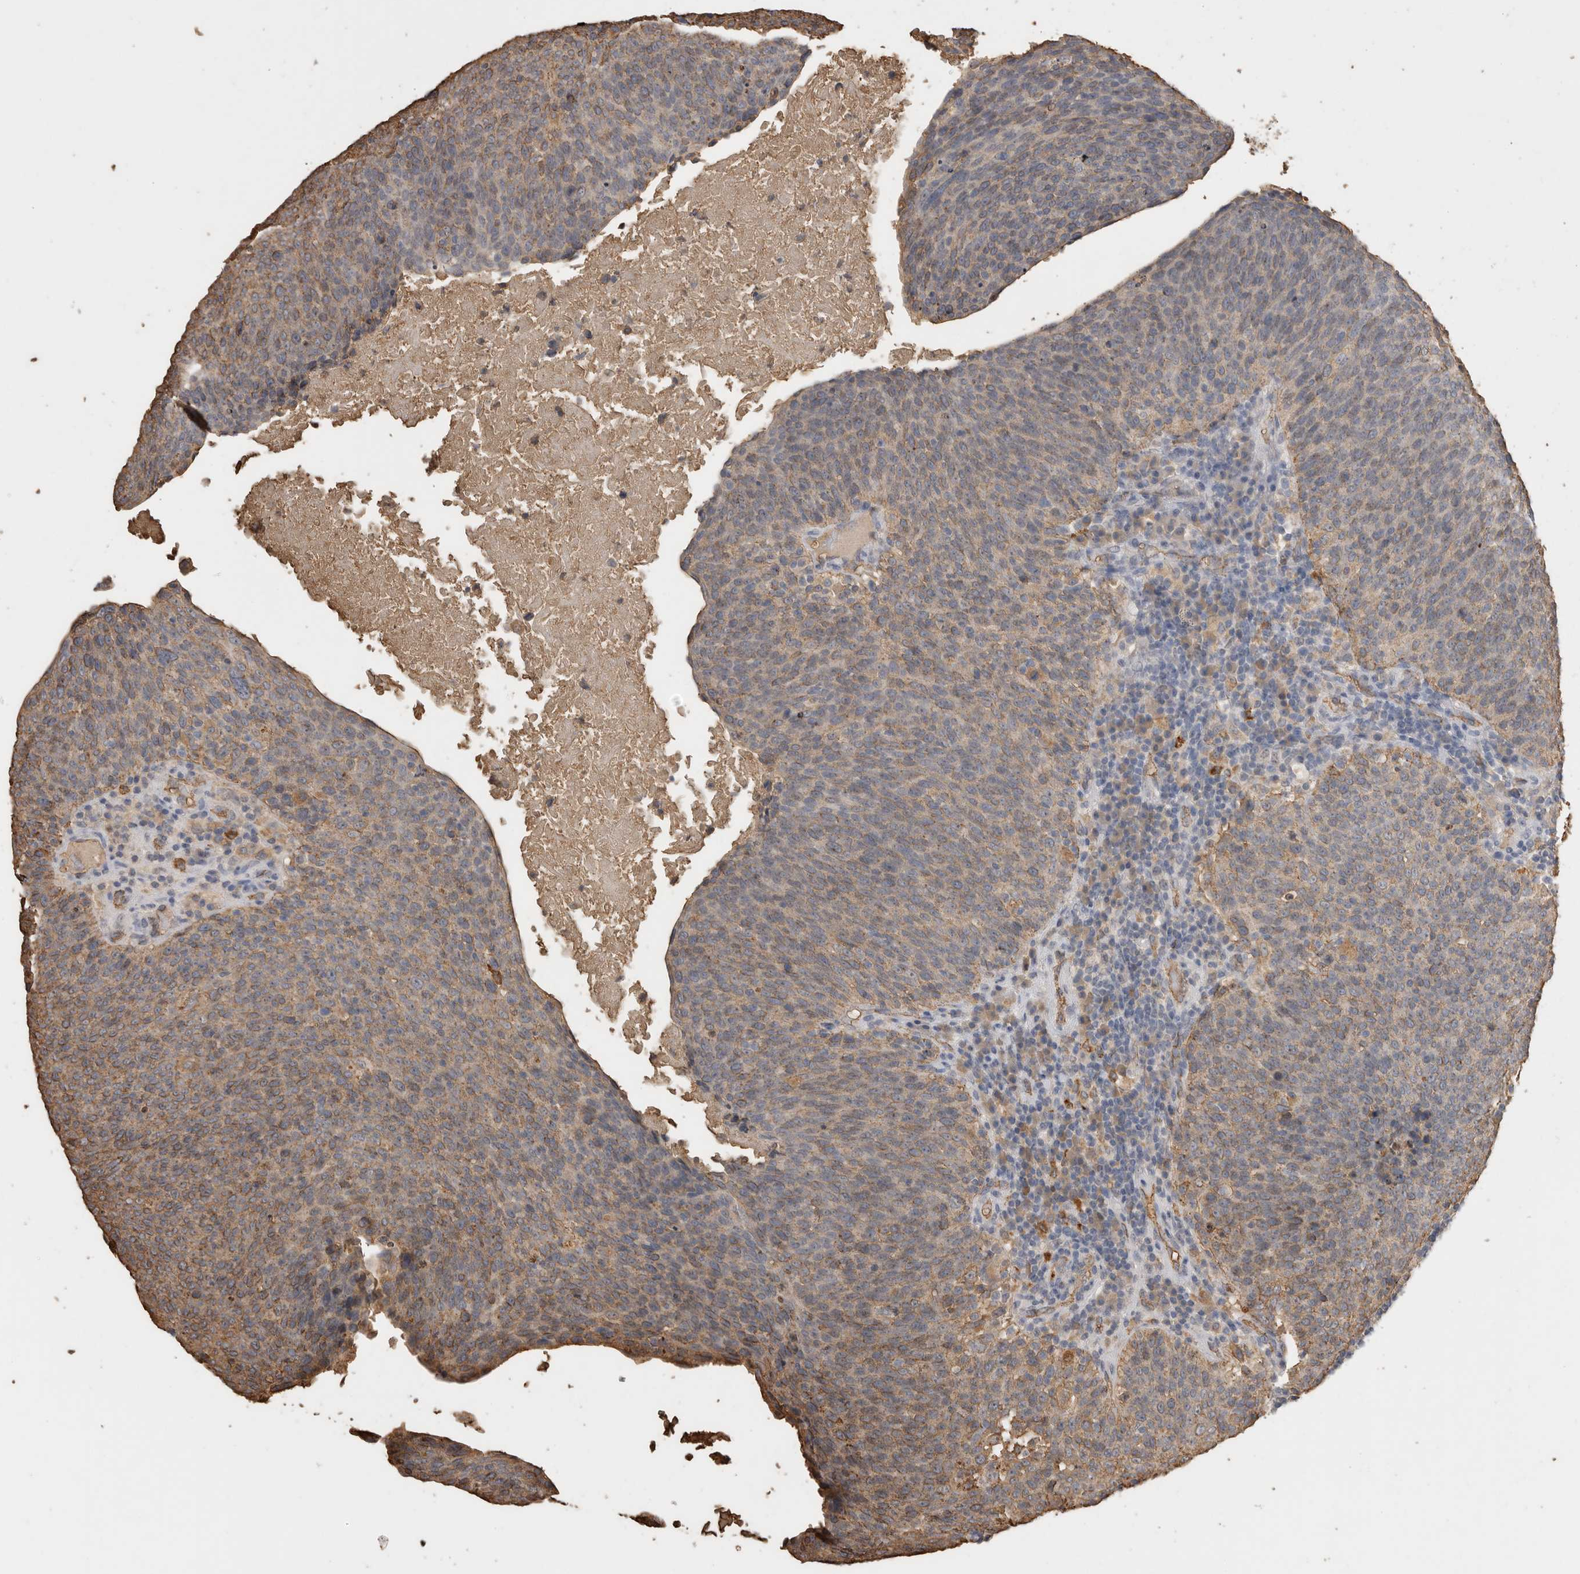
{"staining": {"intensity": "moderate", "quantity": ">75%", "location": "cytoplasmic/membranous"}, "tissue": "head and neck cancer", "cell_type": "Tumor cells", "image_type": "cancer", "snomed": [{"axis": "morphology", "description": "Squamous cell carcinoma, NOS"}, {"axis": "morphology", "description": "Squamous cell carcinoma, metastatic, NOS"}, {"axis": "topography", "description": "Lymph node"}, {"axis": "topography", "description": "Head-Neck"}], "caption": "Tumor cells reveal medium levels of moderate cytoplasmic/membranous positivity in approximately >75% of cells in squamous cell carcinoma (head and neck).", "gene": "IL27", "patient": {"sex": "male", "age": 62}}